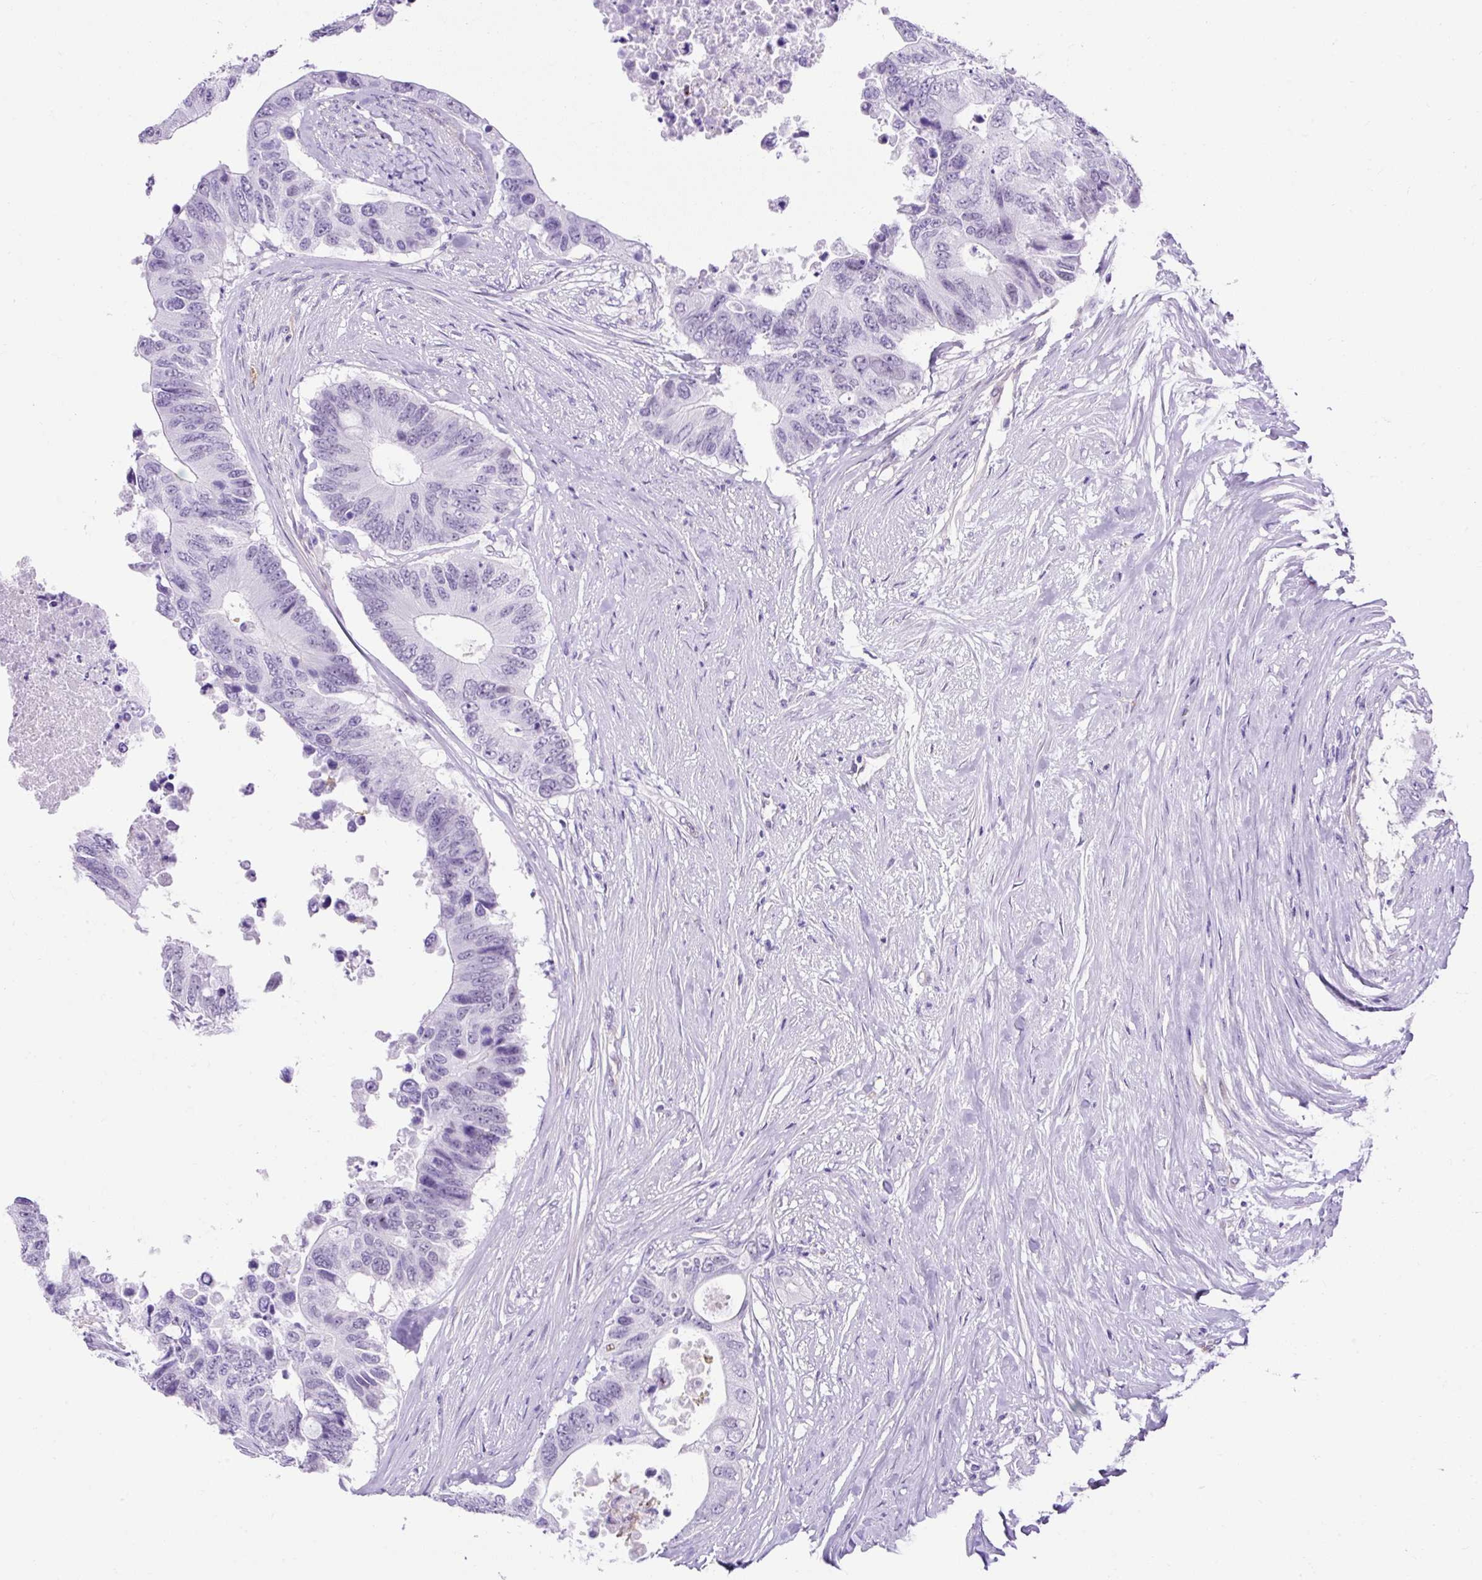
{"staining": {"intensity": "negative", "quantity": "none", "location": "none"}, "tissue": "colorectal cancer", "cell_type": "Tumor cells", "image_type": "cancer", "snomed": [{"axis": "morphology", "description": "Adenocarcinoma, NOS"}, {"axis": "topography", "description": "Colon"}], "caption": "The image exhibits no significant staining in tumor cells of adenocarcinoma (colorectal).", "gene": "KRT12", "patient": {"sex": "male", "age": 71}}